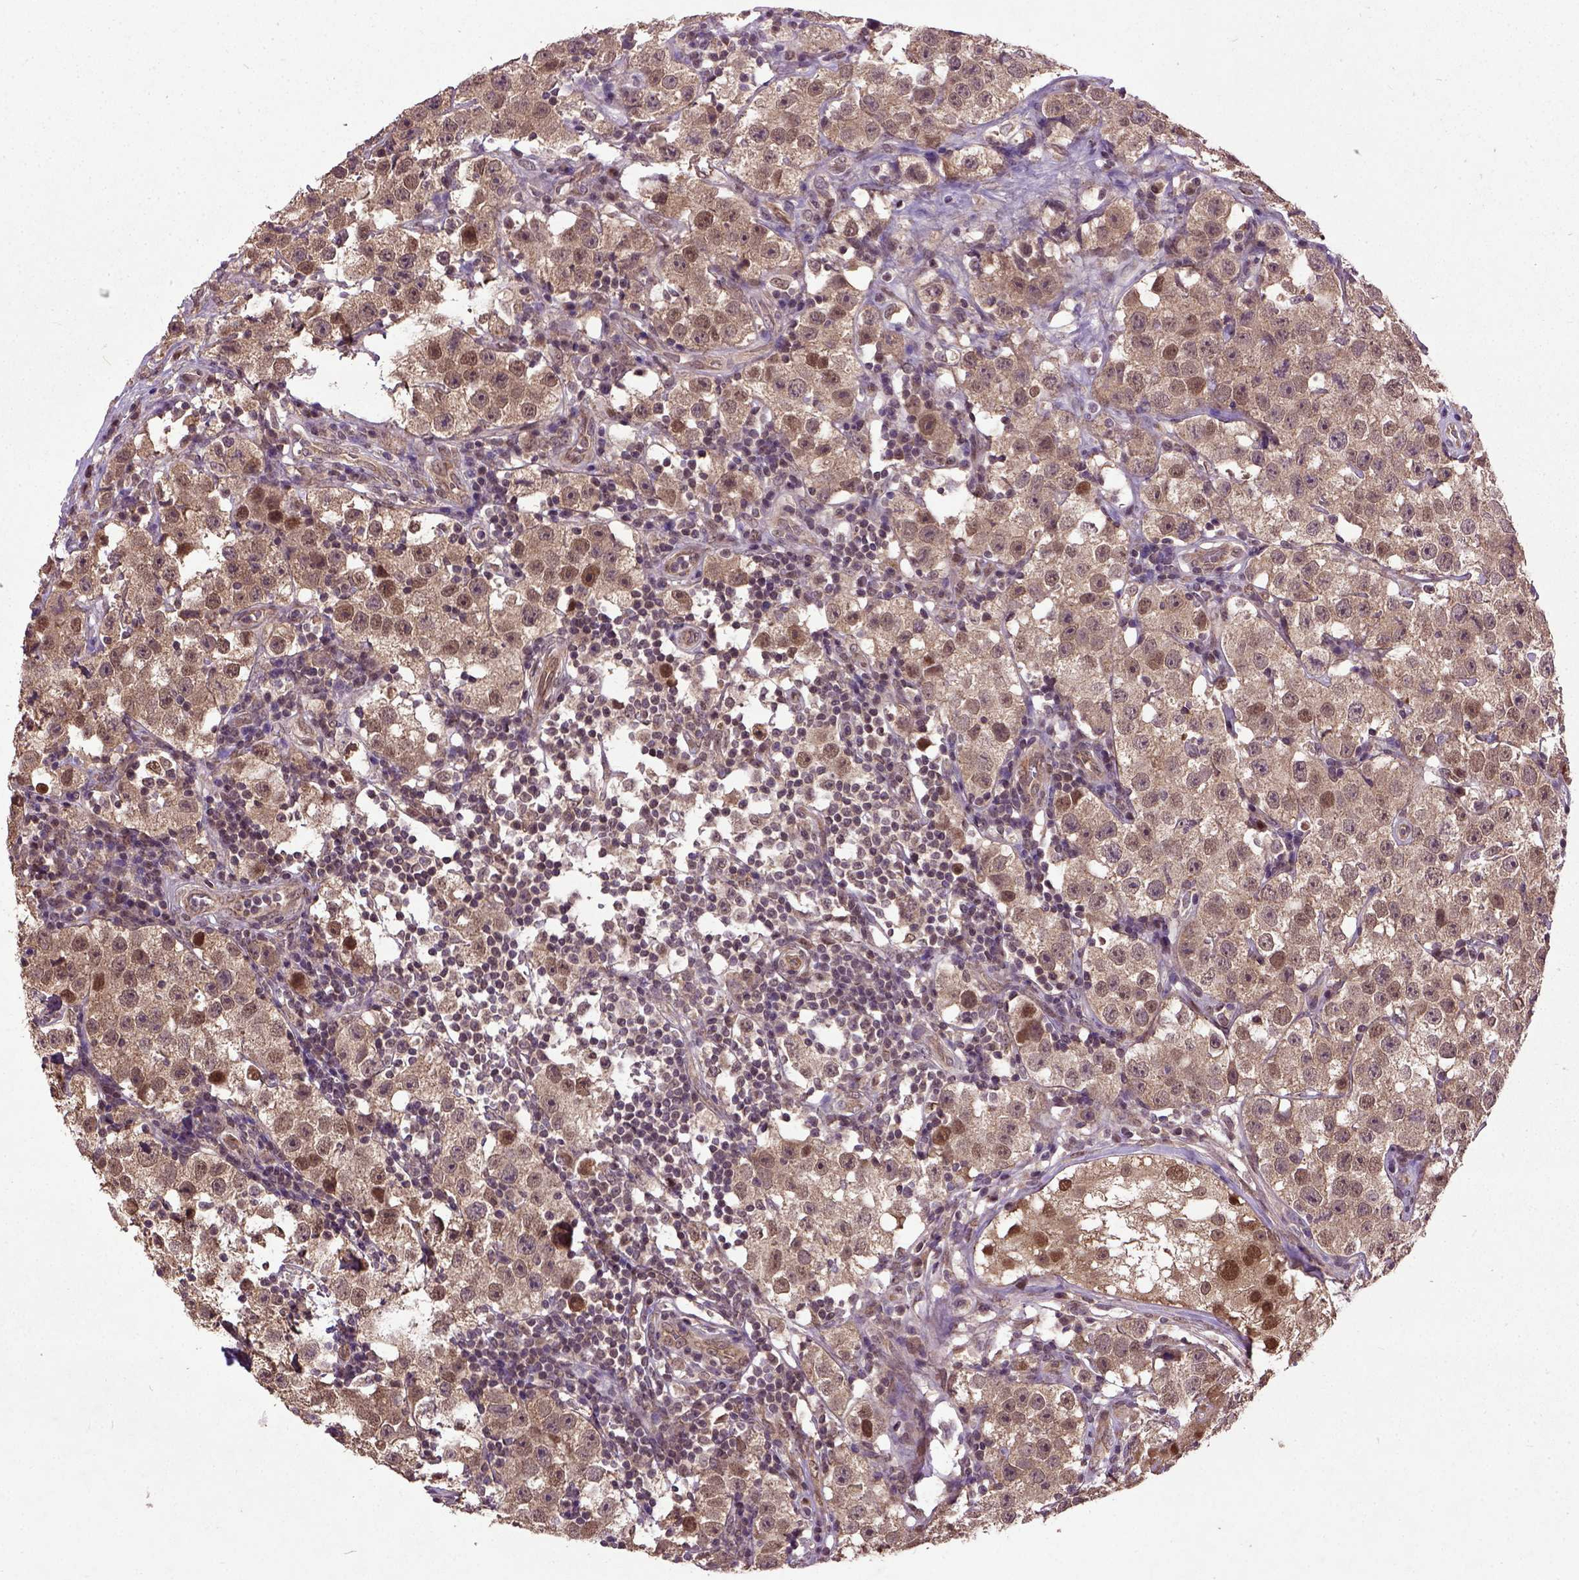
{"staining": {"intensity": "moderate", "quantity": ">75%", "location": "cytoplasmic/membranous,nuclear"}, "tissue": "testis cancer", "cell_type": "Tumor cells", "image_type": "cancer", "snomed": [{"axis": "morphology", "description": "Seminoma, NOS"}, {"axis": "topography", "description": "Testis"}], "caption": "Immunohistochemical staining of testis cancer displays medium levels of moderate cytoplasmic/membranous and nuclear expression in approximately >75% of tumor cells. Immunohistochemistry (ihc) stains the protein of interest in brown and the nuclei are stained blue.", "gene": "UBA3", "patient": {"sex": "male", "age": 34}}